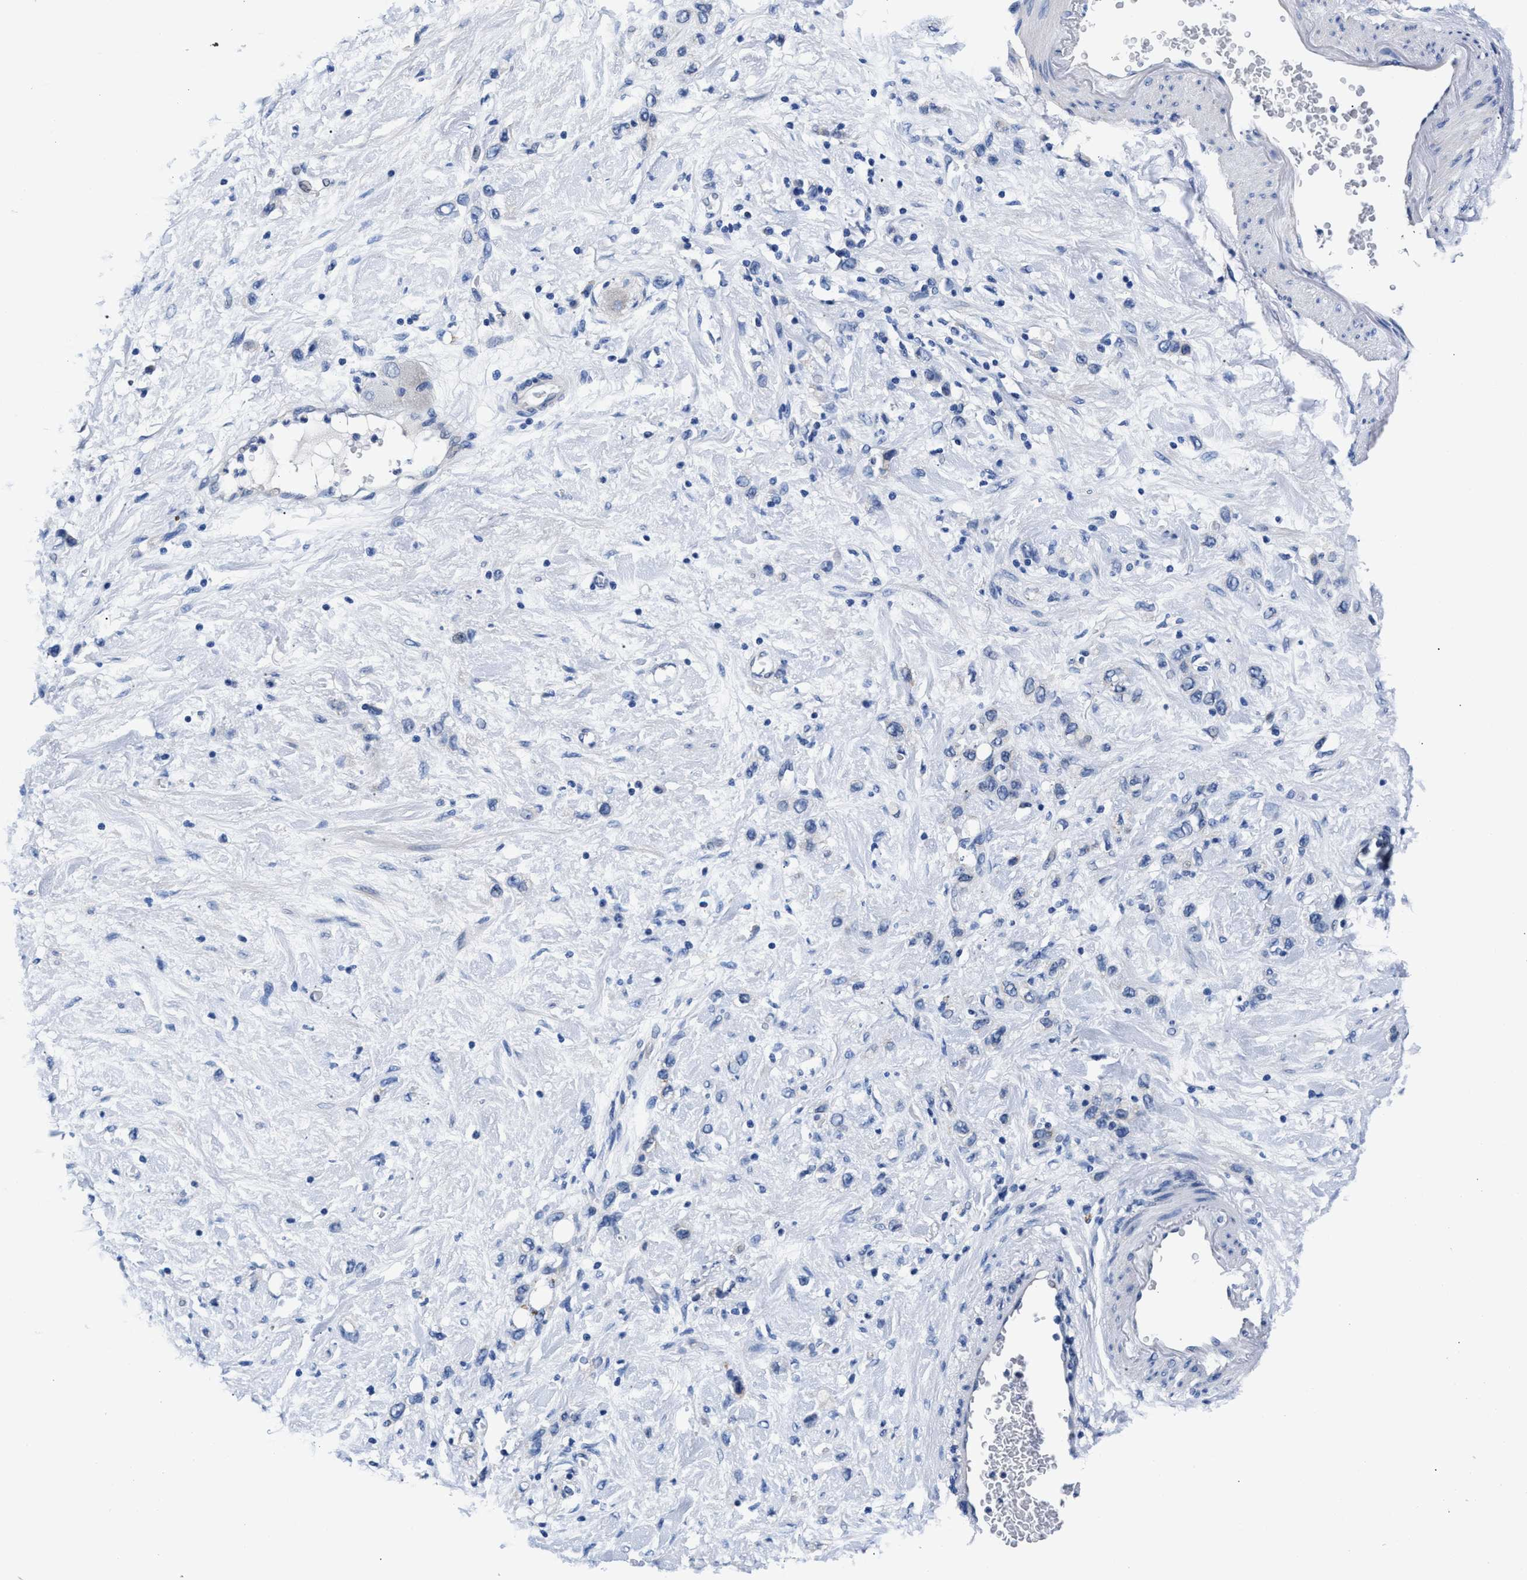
{"staining": {"intensity": "negative", "quantity": "none", "location": "none"}, "tissue": "stomach cancer", "cell_type": "Tumor cells", "image_type": "cancer", "snomed": [{"axis": "morphology", "description": "Adenocarcinoma, NOS"}, {"axis": "morphology", "description": "Adenocarcinoma, High grade"}, {"axis": "topography", "description": "Stomach, upper"}, {"axis": "topography", "description": "Stomach, lower"}], "caption": "Immunohistochemistry (IHC) of stomach cancer (high-grade adenocarcinoma) exhibits no expression in tumor cells.", "gene": "GSTM1", "patient": {"sex": "female", "age": 65}}